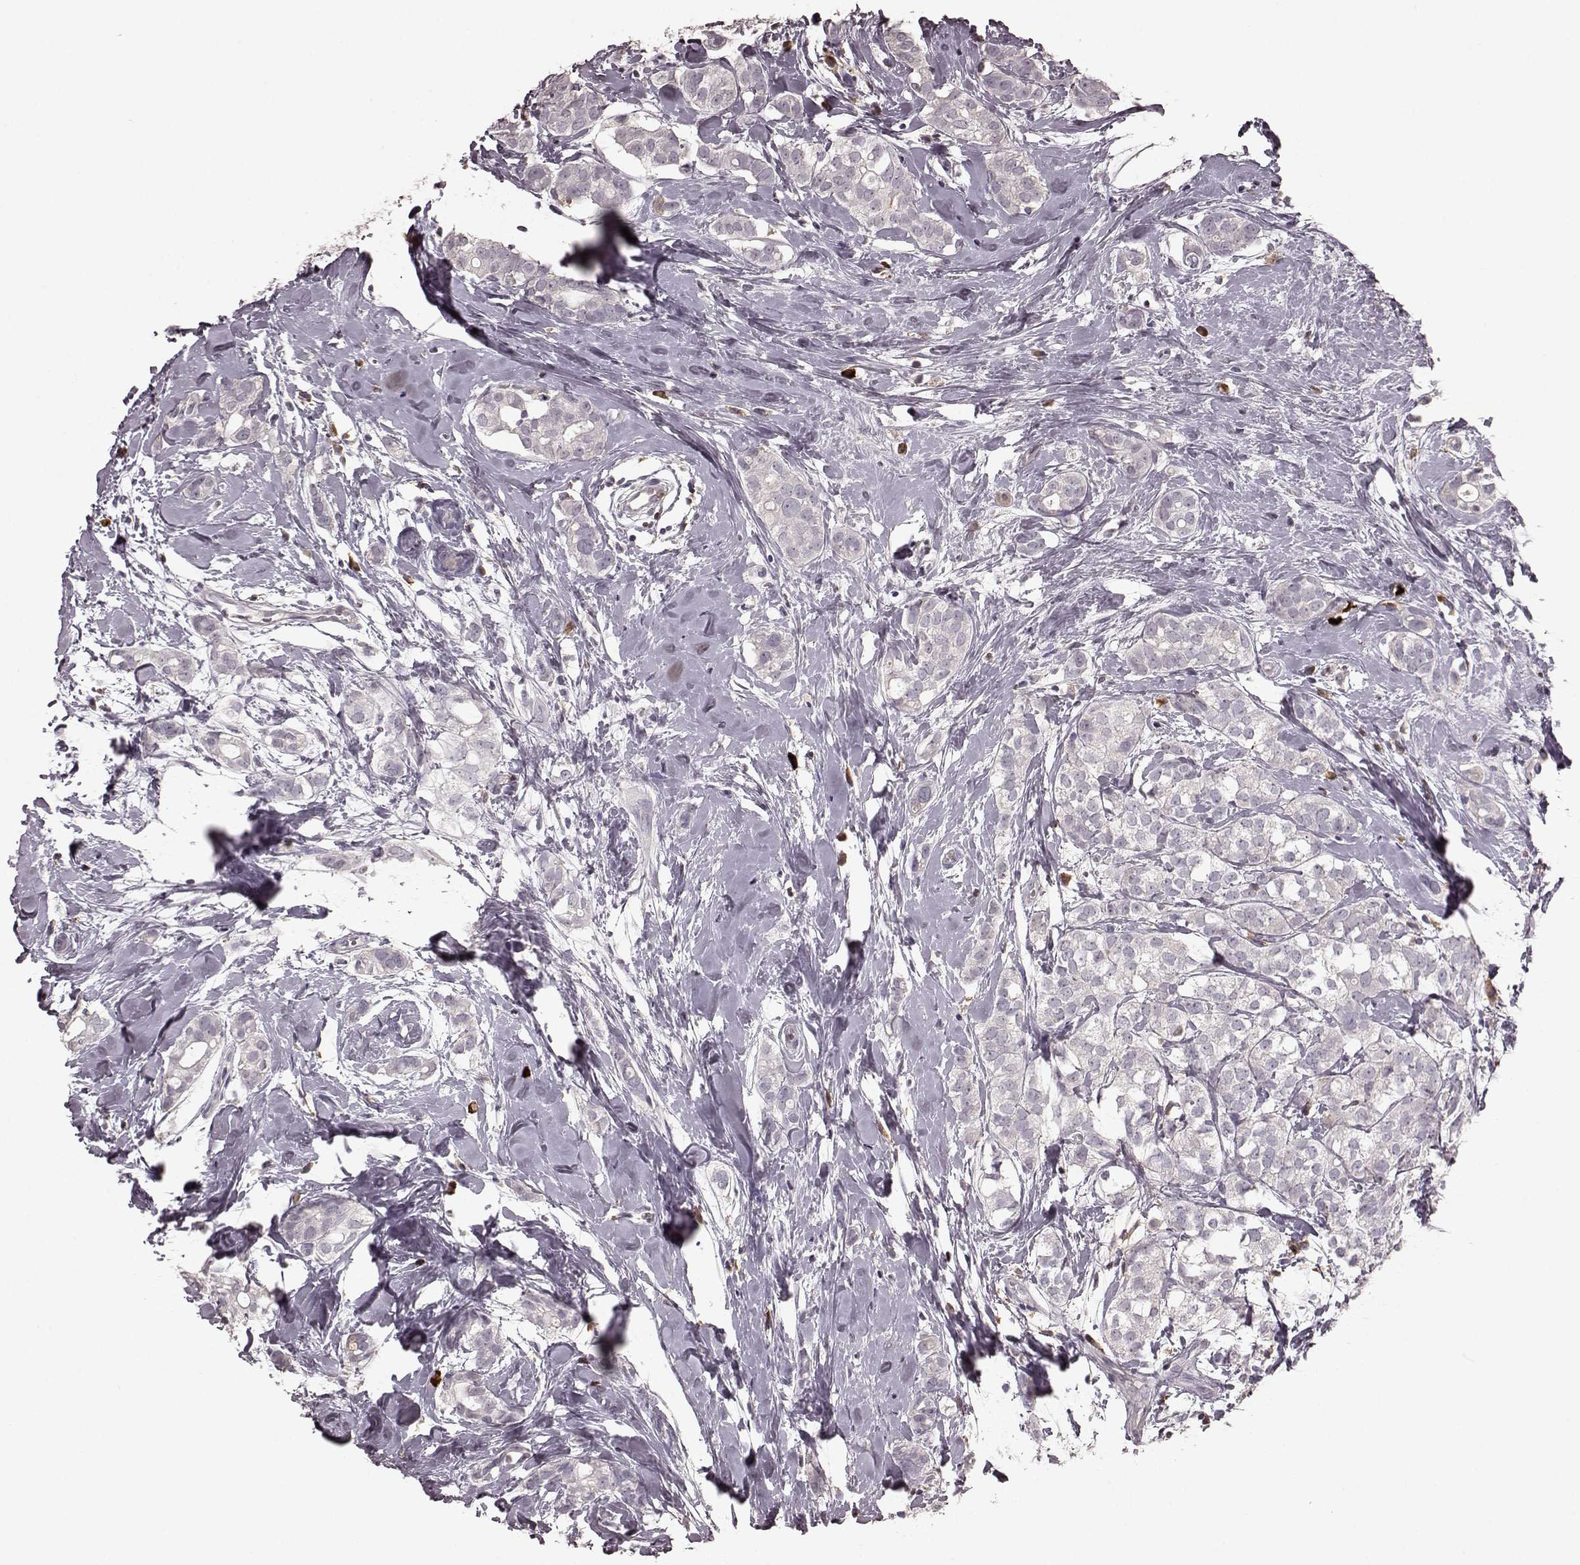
{"staining": {"intensity": "negative", "quantity": "none", "location": "none"}, "tissue": "breast cancer", "cell_type": "Tumor cells", "image_type": "cancer", "snomed": [{"axis": "morphology", "description": "Duct carcinoma"}, {"axis": "topography", "description": "Breast"}], "caption": "High magnification brightfield microscopy of intraductal carcinoma (breast) stained with DAB (3,3'-diaminobenzidine) (brown) and counterstained with hematoxylin (blue): tumor cells show no significant staining.", "gene": "CD28", "patient": {"sex": "female", "age": 40}}